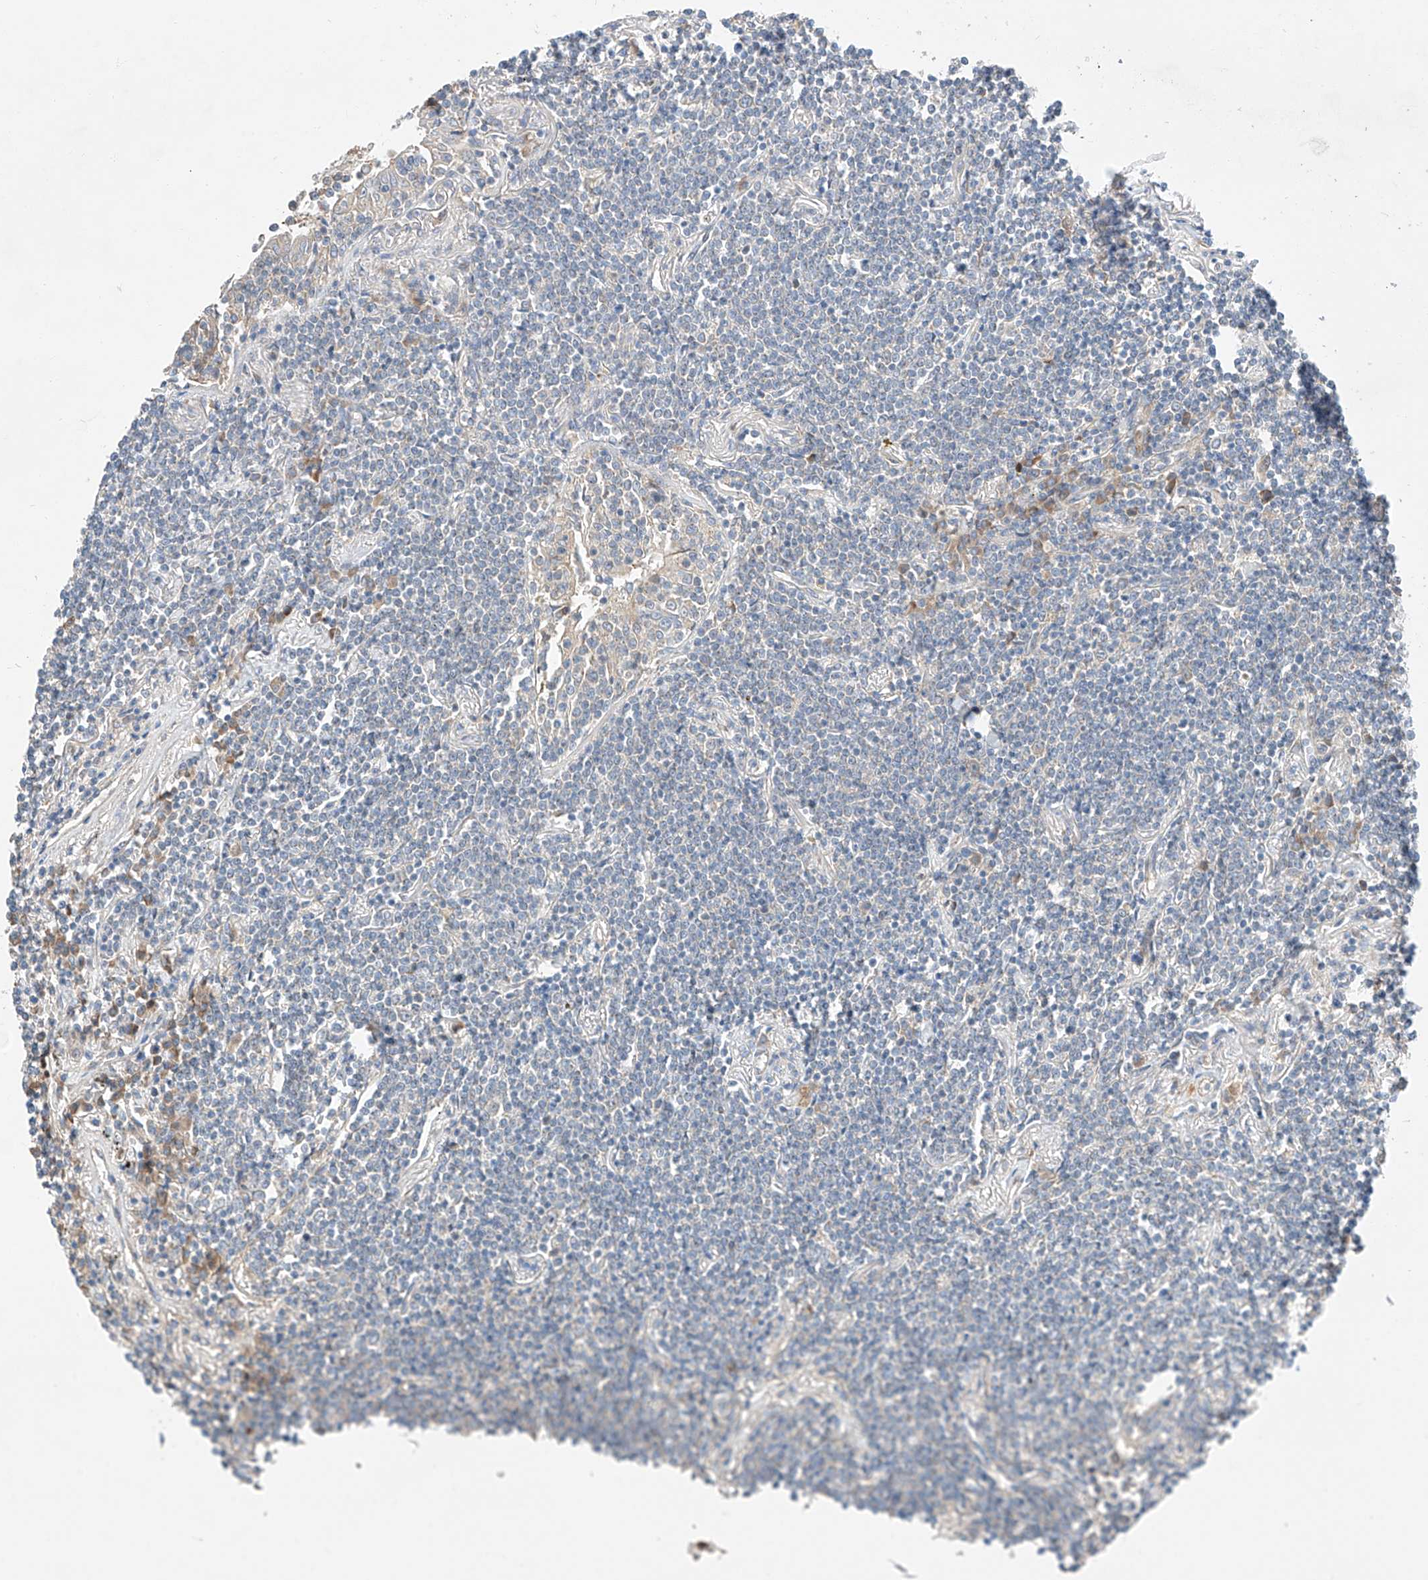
{"staining": {"intensity": "negative", "quantity": "none", "location": "none"}, "tissue": "lymphoma", "cell_type": "Tumor cells", "image_type": "cancer", "snomed": [{"axis": "morphology", "description": "Malignant lymphoma, non-Hodgkin's type, Low grade"}, {"axis": "topography", "description": "Lung"}], "caption": "The histopathology image shows no significant staining in tumor cells of lymphoma. (DAB IHC visualized using brightfield microscopy, high magnification).", "gene": "RUSC1", "patient": {"sex": "female", "age": 71}}